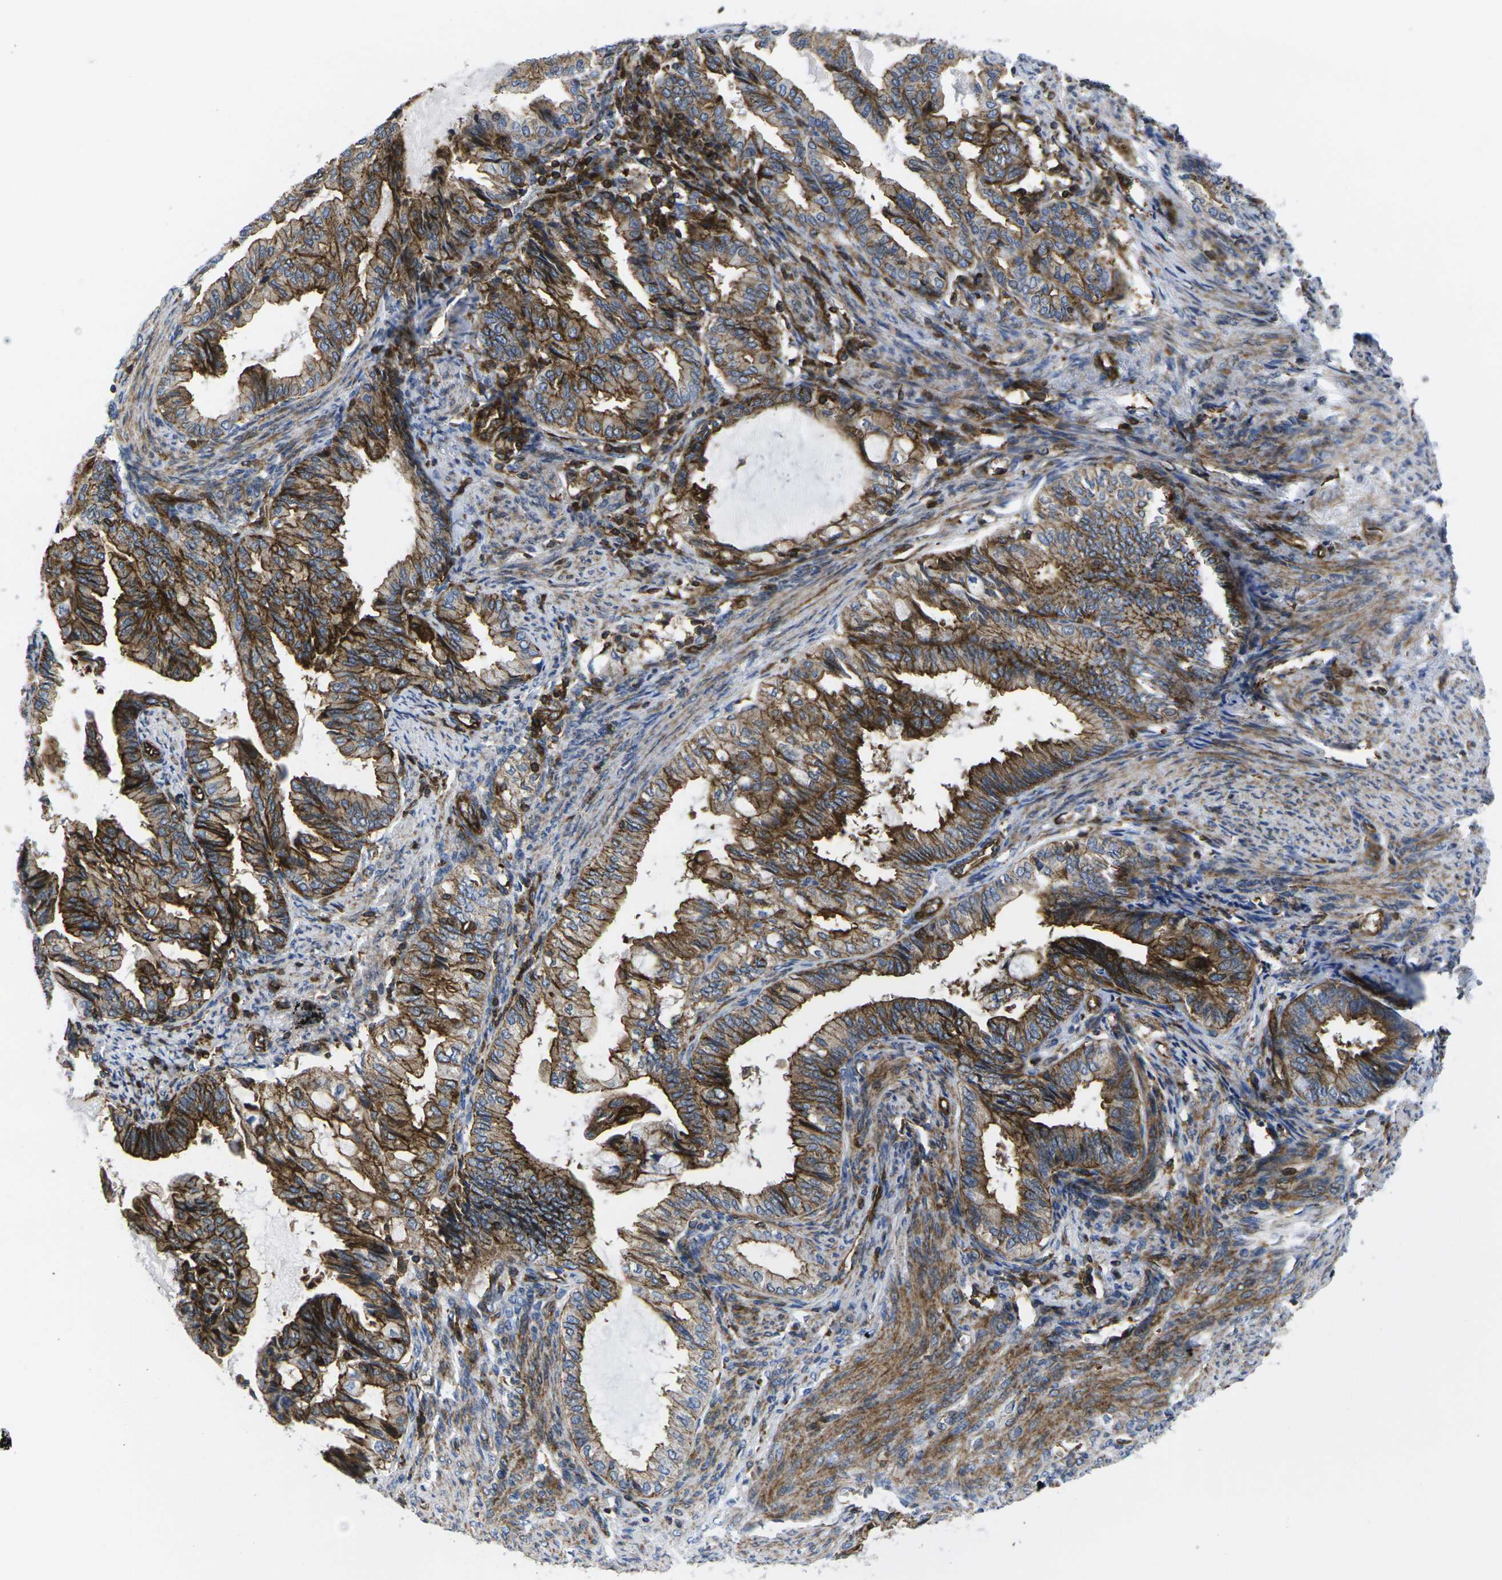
{"staining": {"intensity": "strong", "quantity": ">75%", "location": "cytoplasmic/membranous"}, "tissue": "endometrial cancer", "cell_type": "Tumor cells", "image_type": "cancer", "snomed": [{"axis": "morphology", "description": "Adenocarcinoma, NOS"}, {"axis": "topography", "description": "Endometrium"}], "caption": "A brown stain shows strong cytoplasmic/membranous staining of a protein in adenocarcinoma (endometrial) tumor cells.", "gene": "IQGAP1", "patient": {"sex": "female", "age": 86}}